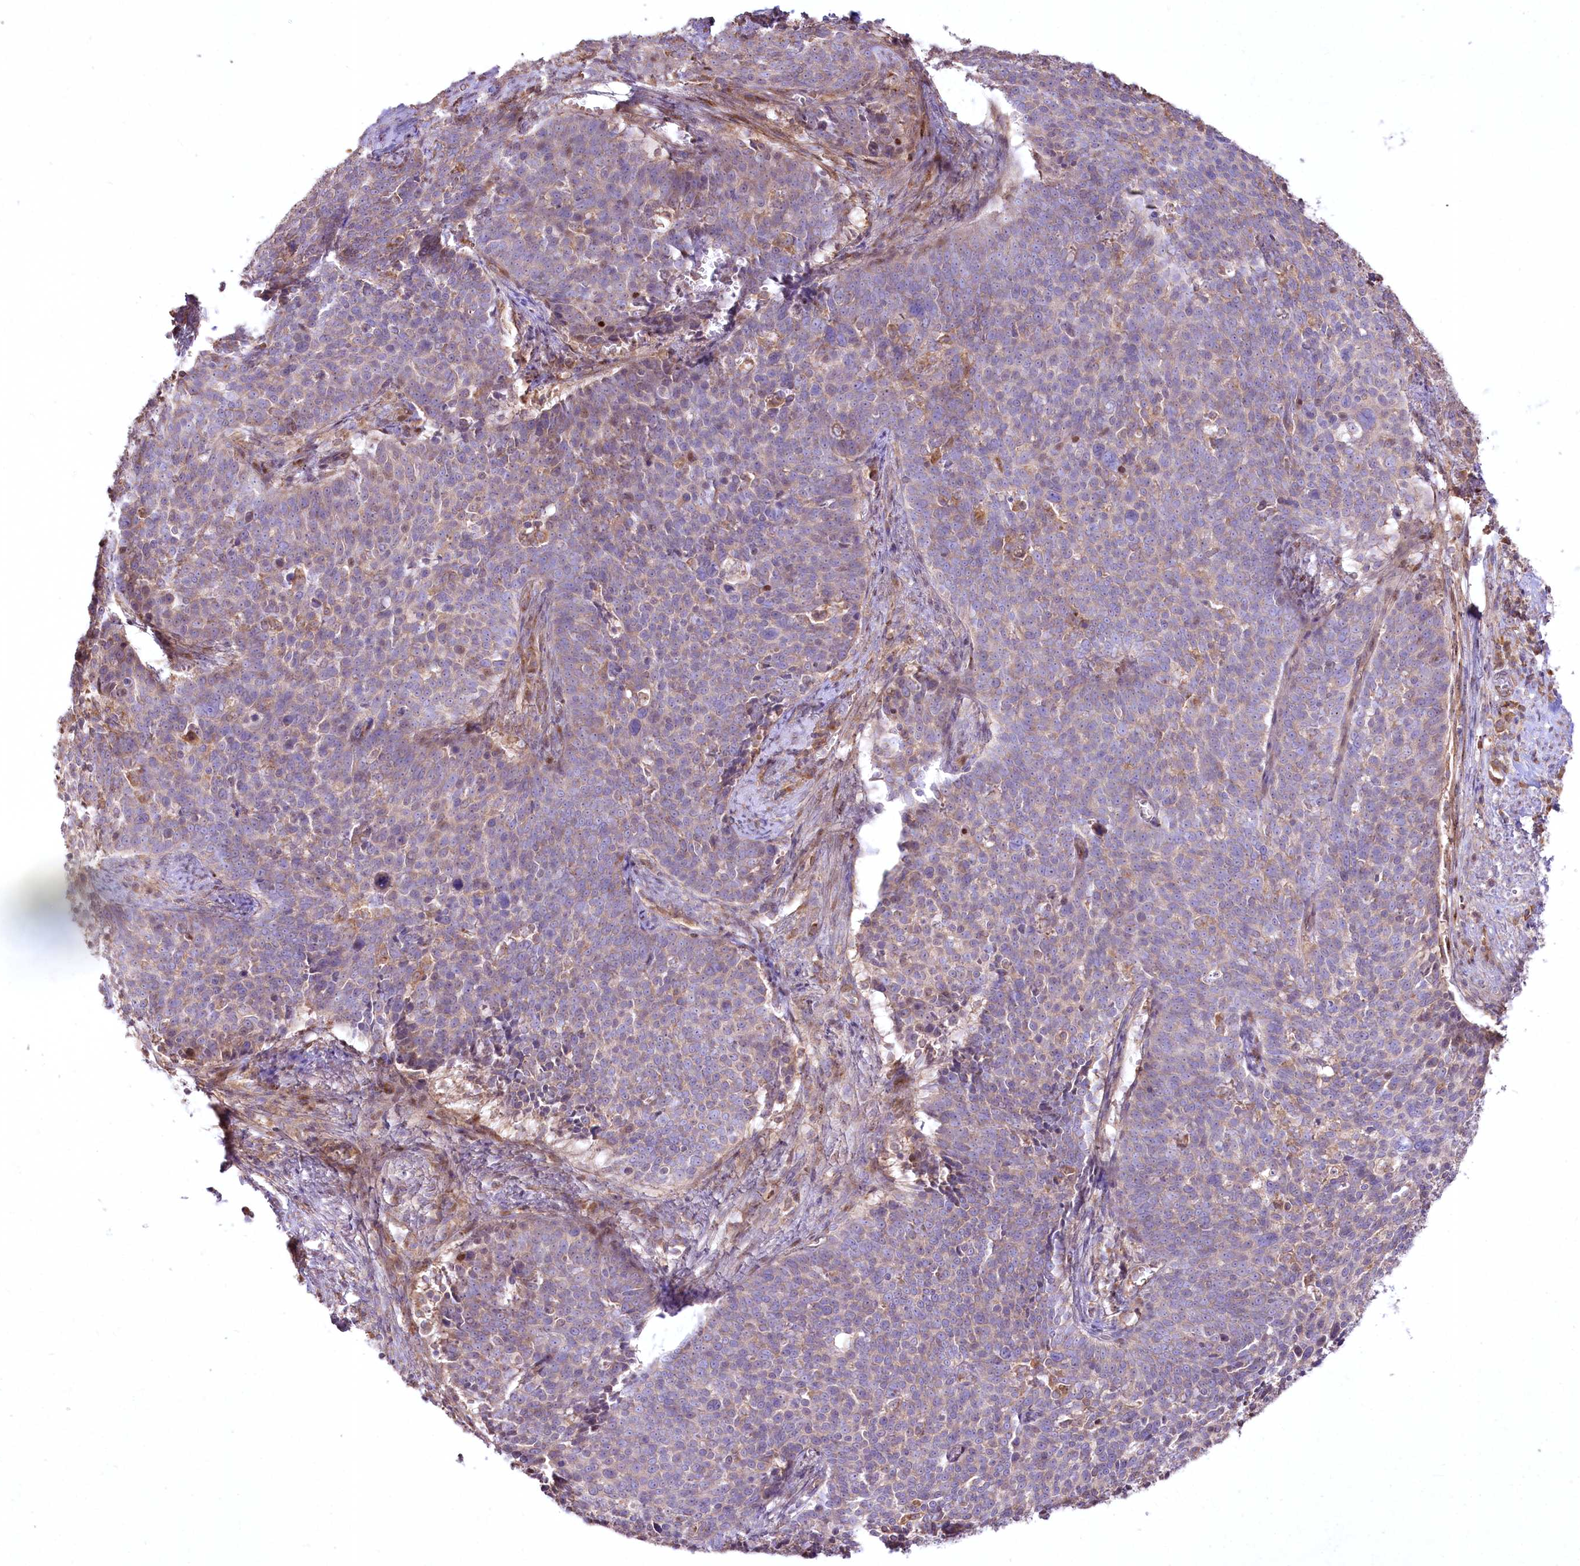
{"staining": {"intensity": "weak", "quantity": "25%-75%", "location": "cytoplasmic/membranous"}, "tissue": "cervical cancer", "cell_type": "Tumor cells", "image_type": "cancer", "snomed": [{"axis": "morphology", "description": "Squamous cell carcinoma, NOS"}, {"axis": "topography", "description": "Cervix"}], "caption": "This histopathology image displays immunohistochemistry staining of cervical squamous cell carcinoma, with low weak cytoplasmic/membranous expression in approximately 25%-75% of tumor cells.", "gene": "SH3TC1", "patient": {"sex": "female", "age": 39}}